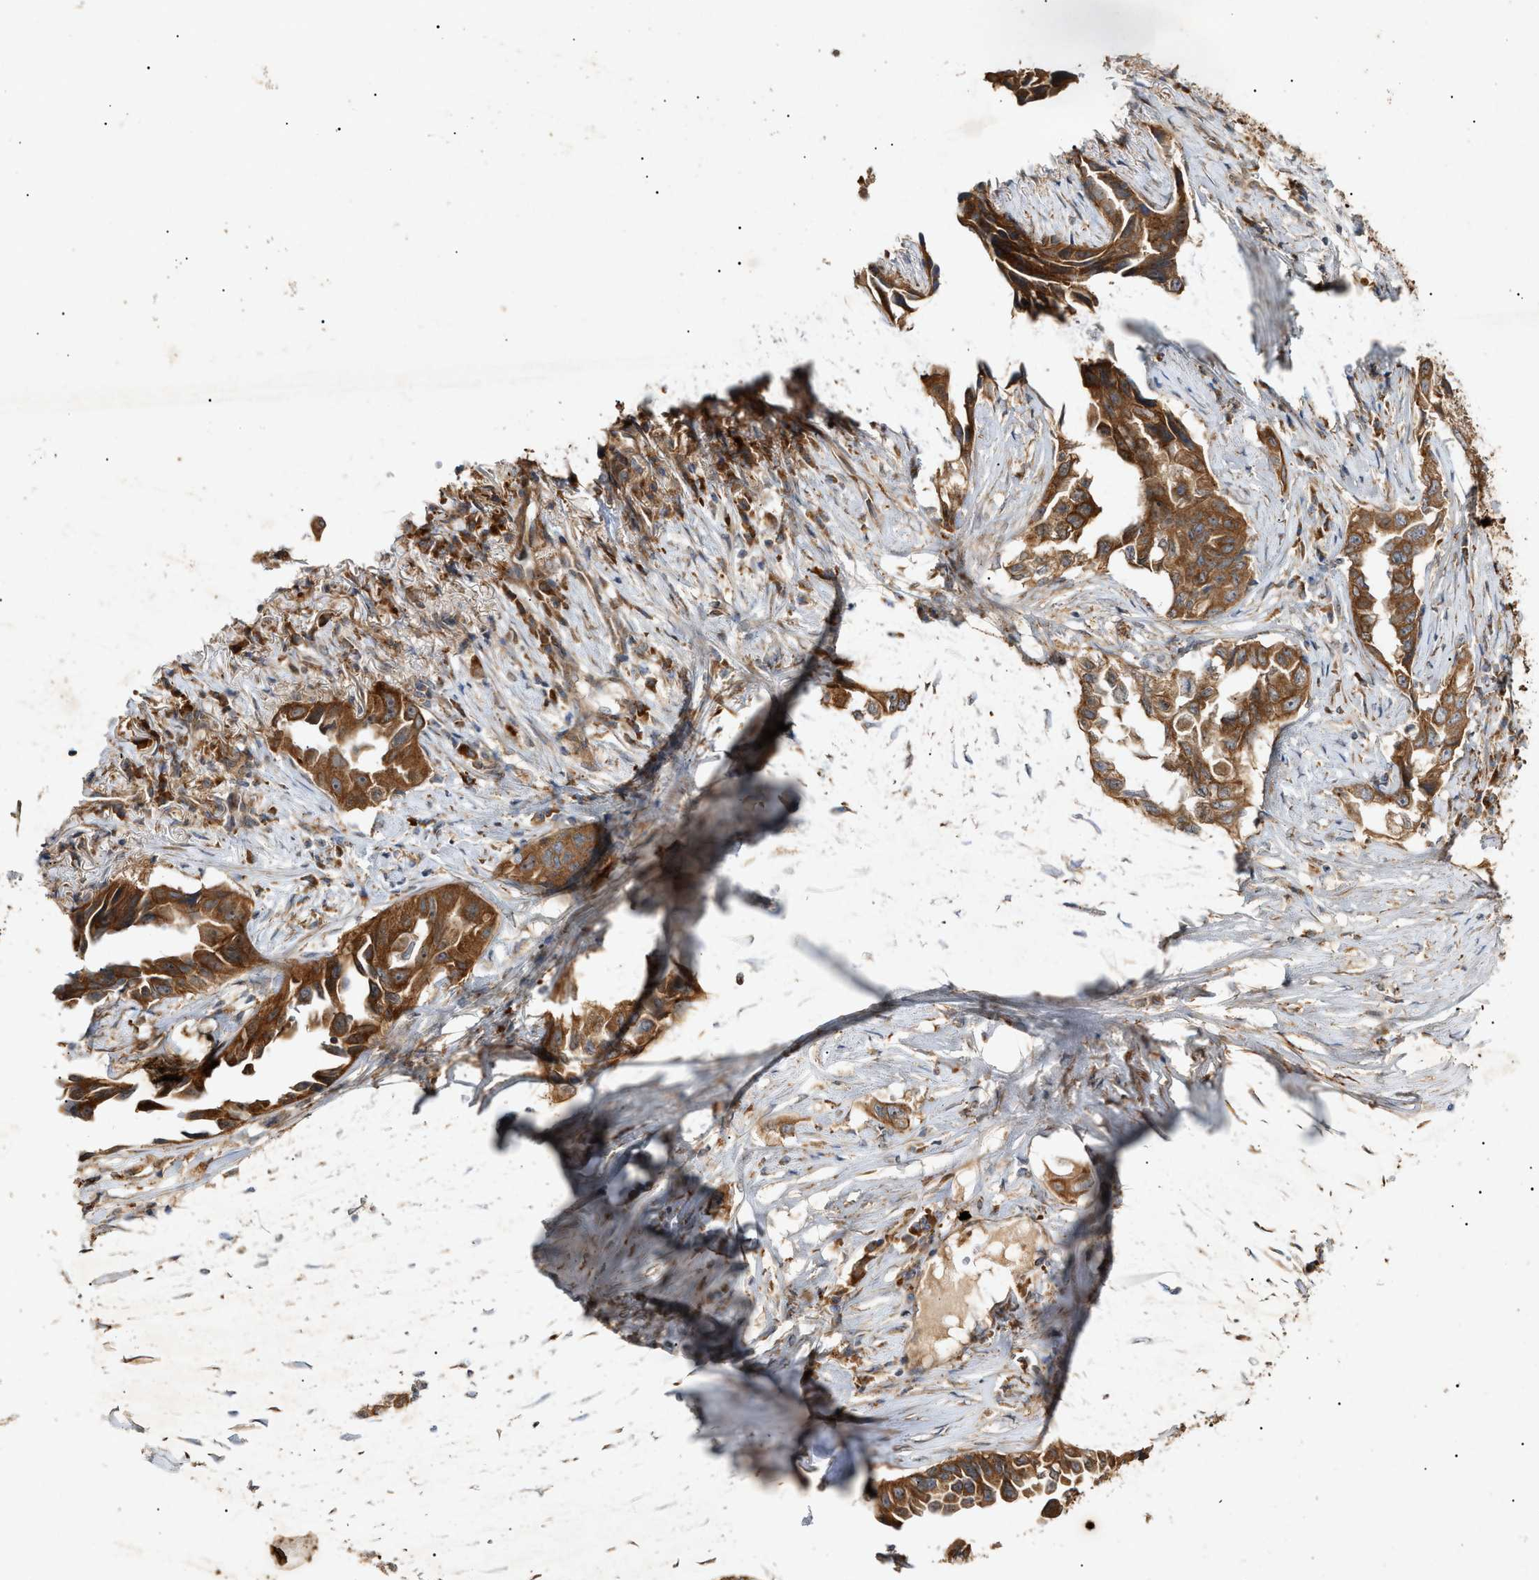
{"staining": {"intensity": "strong", "quantity": ">75%", "location": "cytoplasmic/membranous"}, "tissue": "lung cancer", "cell_type": "Tumor cells", "image_type": "cancer", "snomed": [{"axis": "morphology", "description": "Adenocarcinoma, NOS"}, {"axis": "topography", "description": "Lung"}], "caption": "Immunohistochemical staining of human lung adenocarcinoma shows high levels of strong cytoplasmic/membranous staining in approximately >75% of tumor cells.", "gene": "MTCH1", "patient": {"sex": "female", "age": 51}}